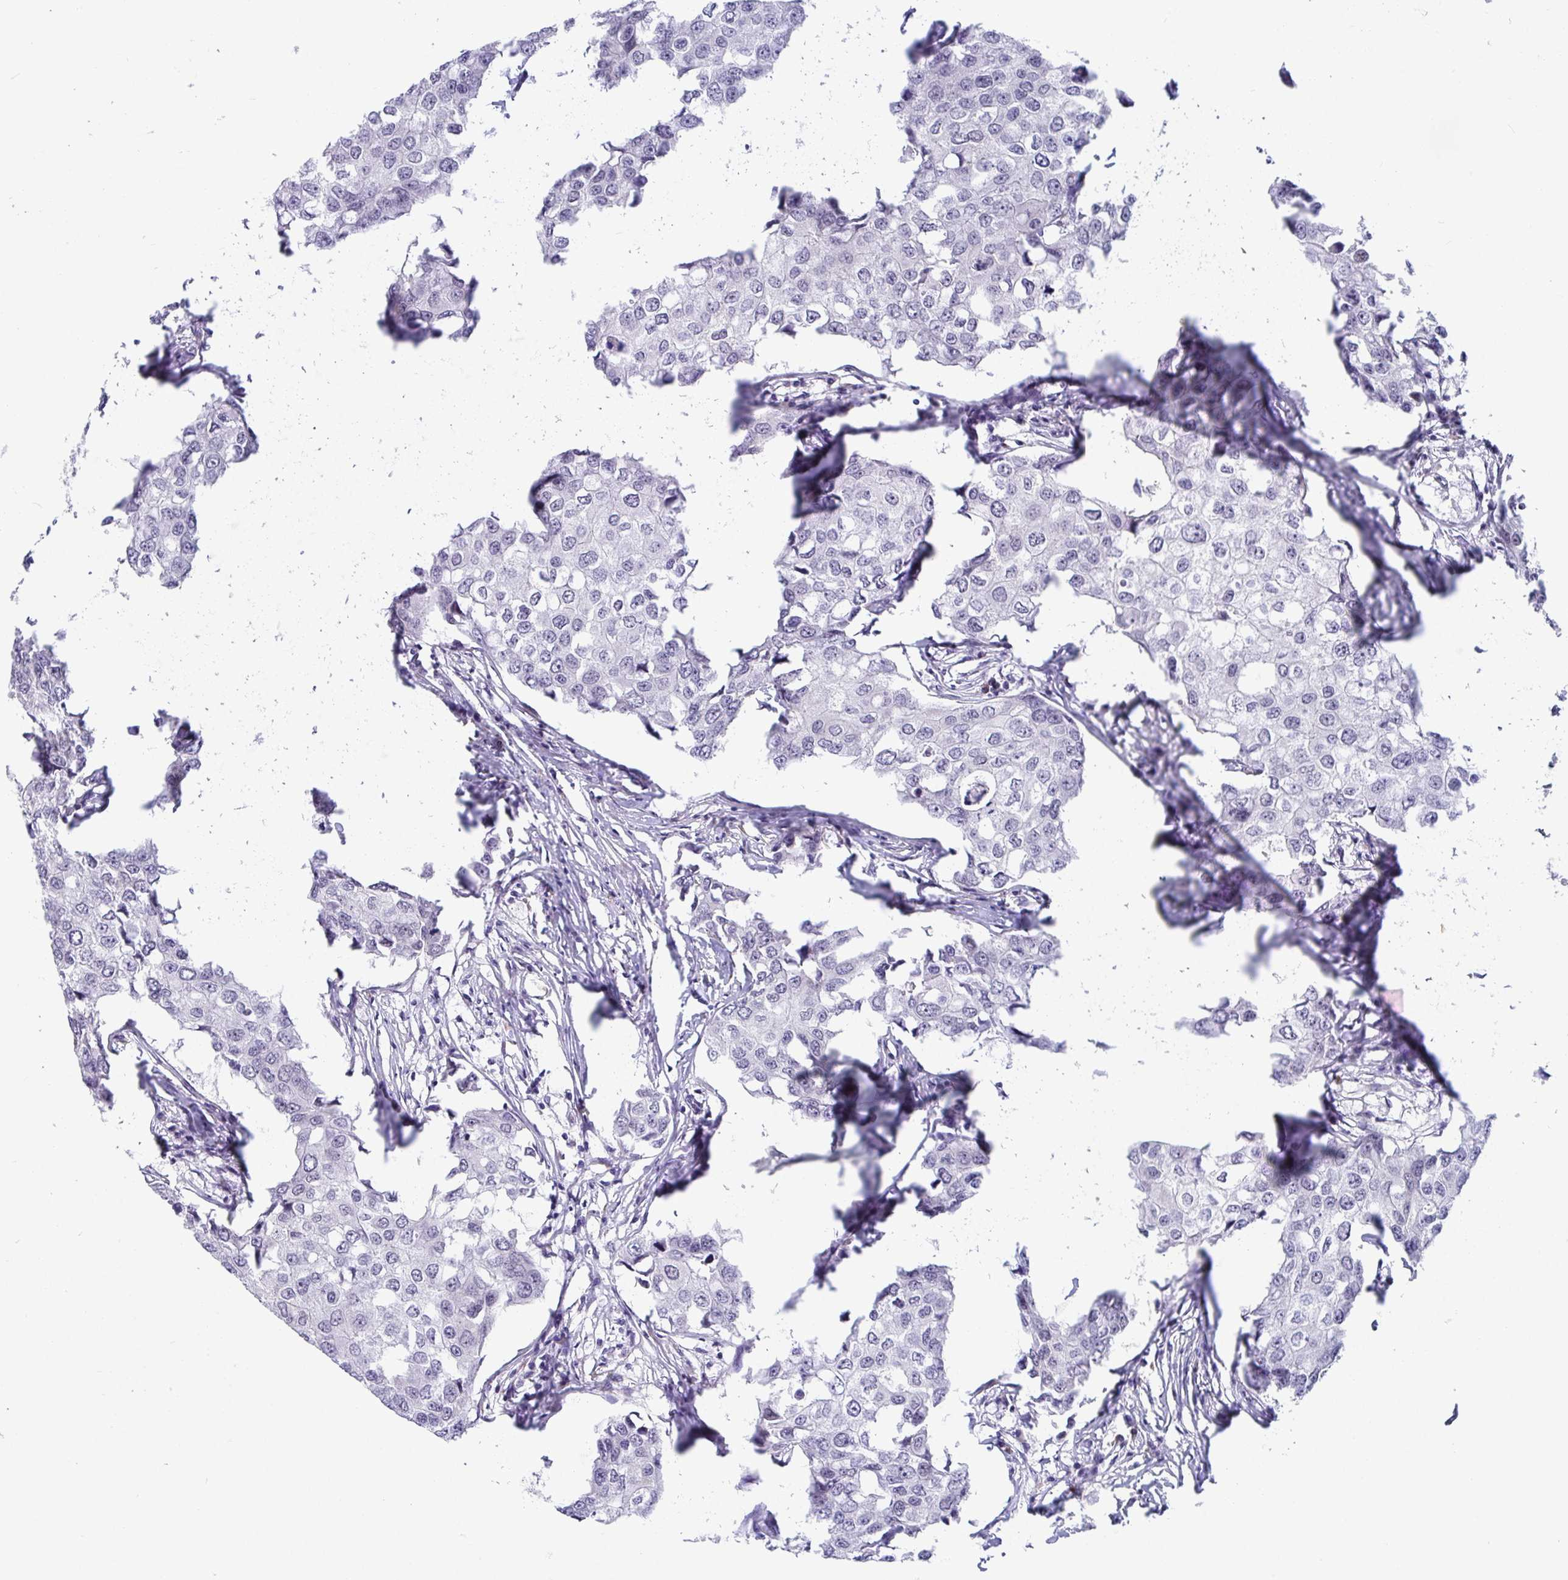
{"staining": {"intensity": "negative", "quantity": "none", "location": "none"}, "tissue": "breast cancer", "cell_type": "Tumor cells", "image_type": "cancer", "snomed": [{"axis": "morphology", "description": "Duct carcinoma"}, {"axis": "topography", "description": "Breast"}], "caption": "A micrograph of breast invasive ductal carcinoma stained for a protein demonstrates no brown staining in tumor cells. (Stains: DAB immunohistochemistry with hematoxylin counter stain, Microscopy: brightfield microscopy at high magnification).", "gene": "WDR72", "patient": {"sex": "female", "age": 27}}